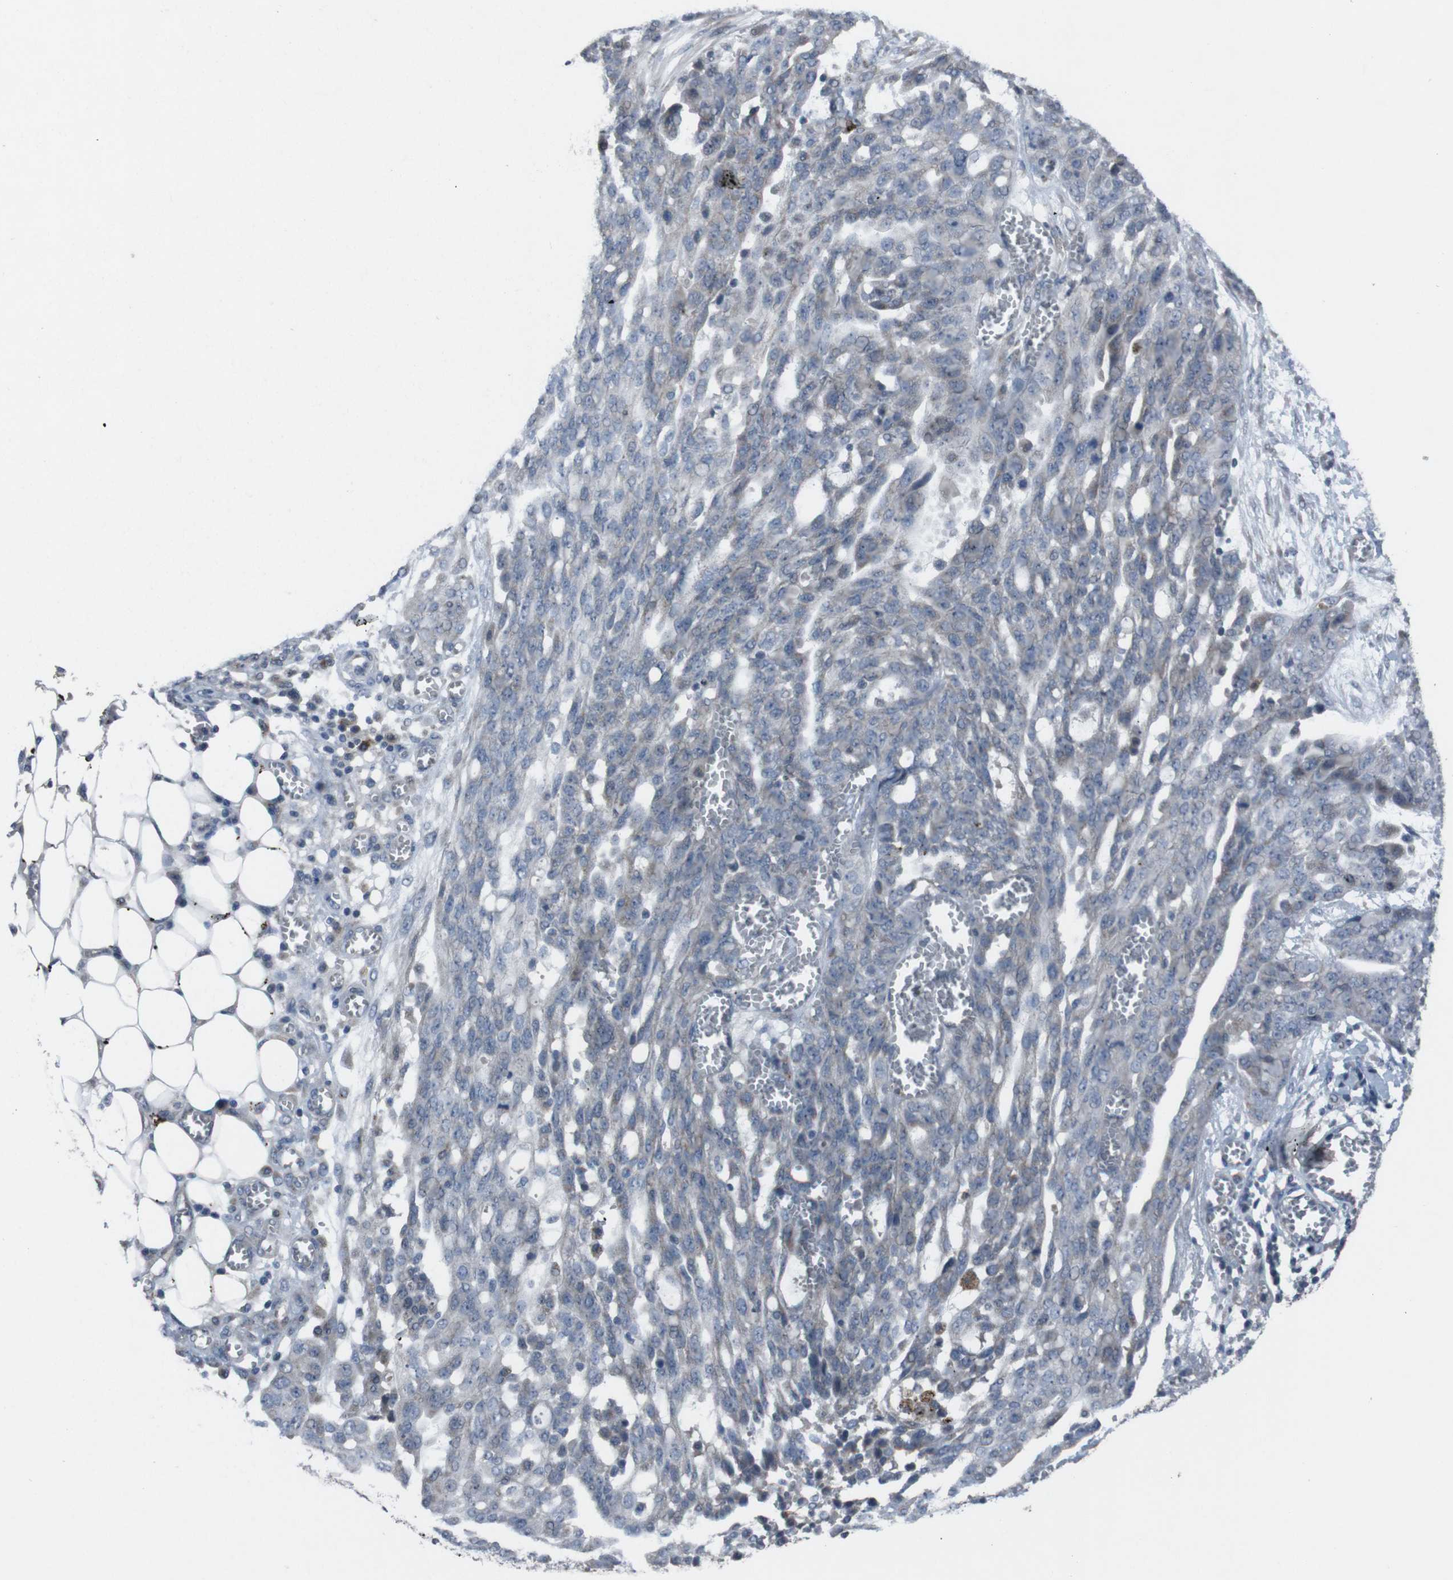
{"staining": {"intensity": "weak", "quantity": "<25%", "location": "cytoplasmic/membranous"}, "tissue": "ovarian cancer", "cell_type": "Tumor cells", "image_type": "cancer", "snomed": [{"axis": "morphology", "description": "Cystadenocarcinoma, serous, NOS"}, {"axis": "topography", "description": "Soft tissue"}, {"axis": "topography", "description": "Ovary"}], "caption": "A high-resolution image shows immunohistochemistry (IHC) staining of ovarian cancer (serous cystadenocarcinoma), which displays no significant staining in tumor cells.", "gene": "EFNA5", "patient": {"sex": "female", "age": 57}}